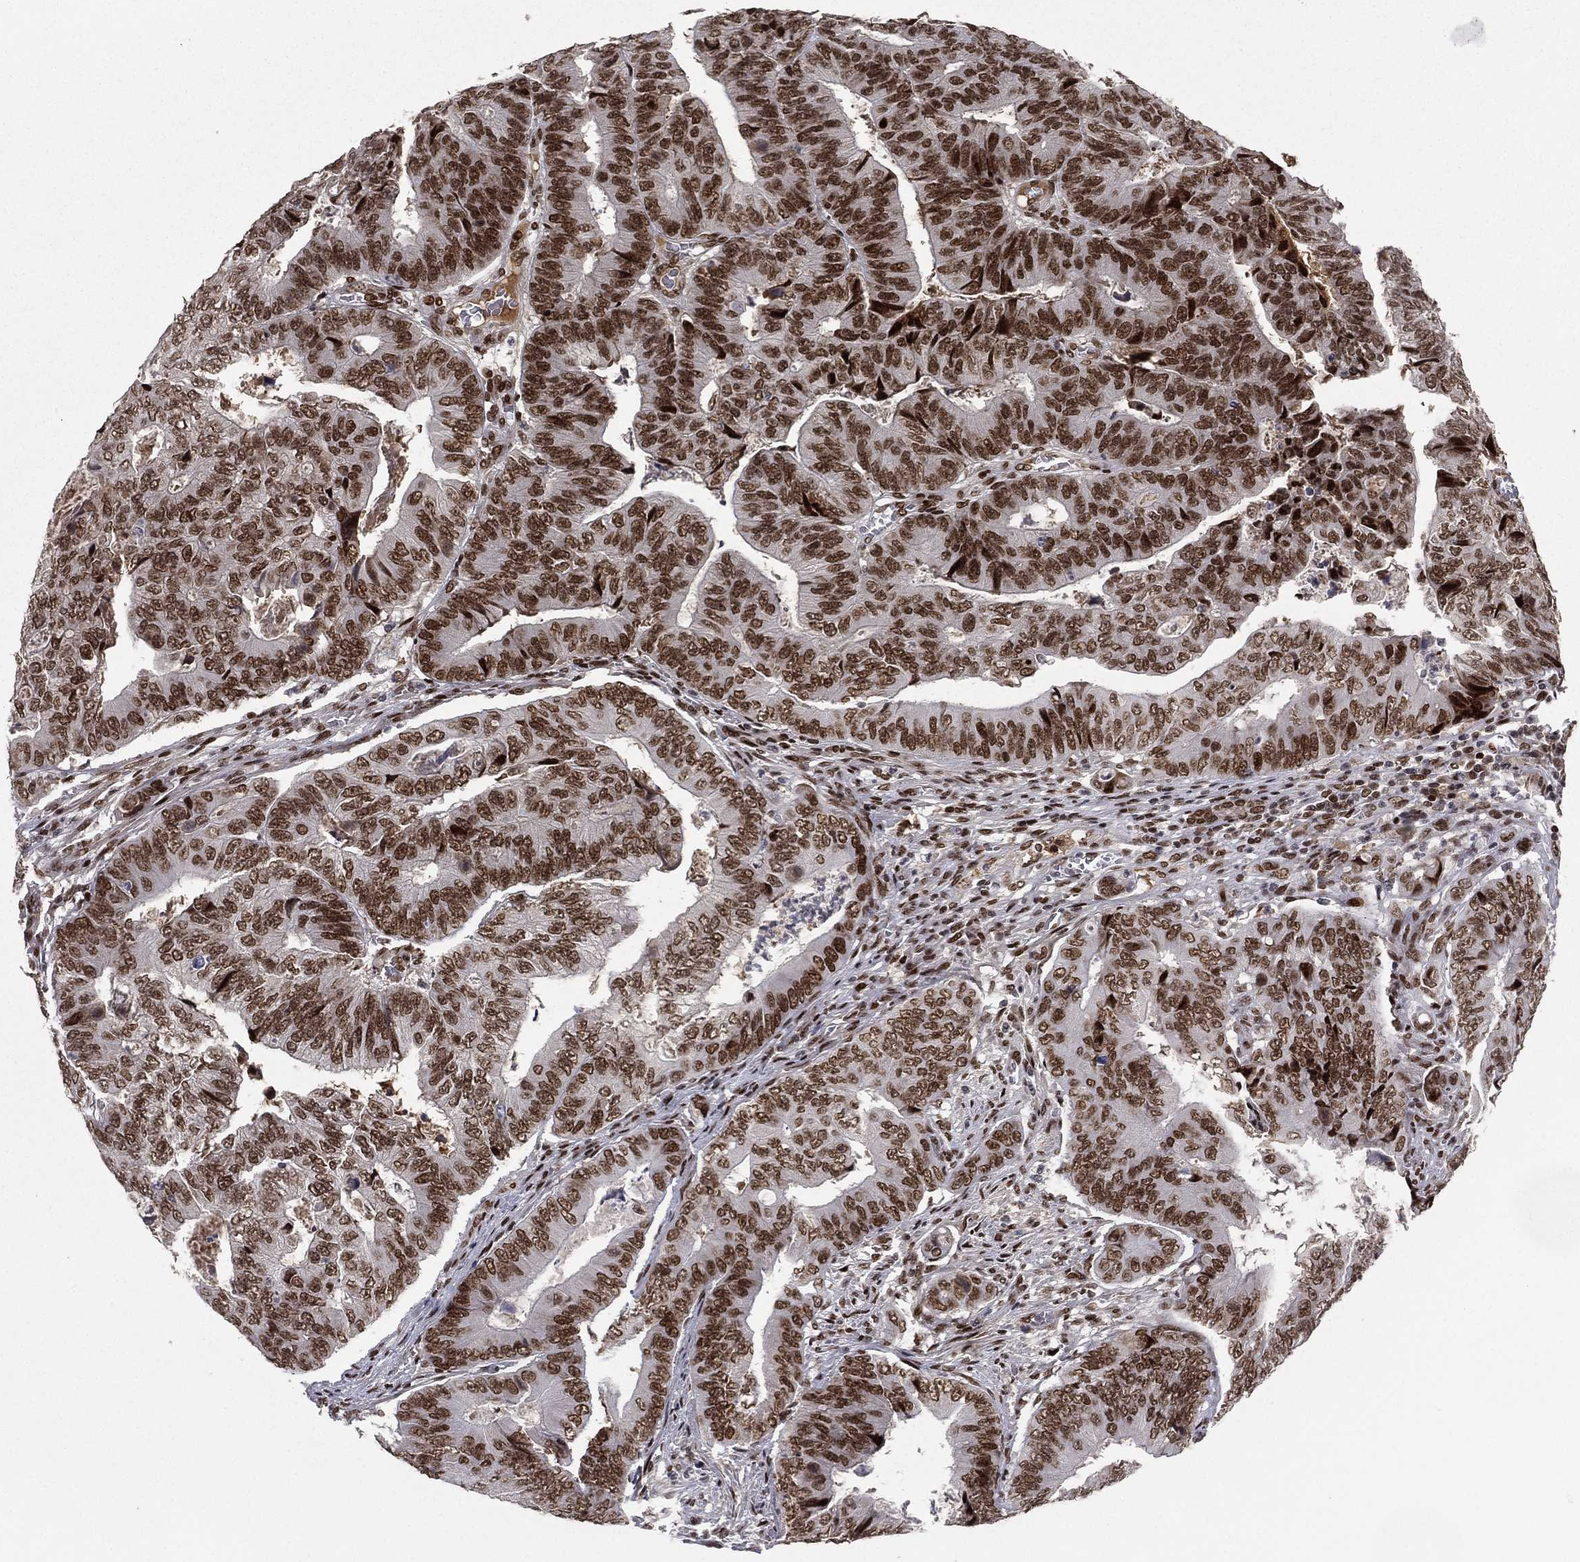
{"staining": {"intensity": "strong", "quantity": ">75%", "location": "nuclear"}, "tissue": "colorectal cancer", "cell_type": "Tumor cells", "image_type": "cancer", "snomed": [{"axis": "morphology", "description": "Adenocarcinoma, NOS"}, {"axis": "topography", "description": "Colon"}], "caption": "Adenocarcinoma (colorectal) stained with a protein marker exhibits strong staining in tumor cells.", "gene": "RTF1", "patient": {"sex": "female", "age": 48}}